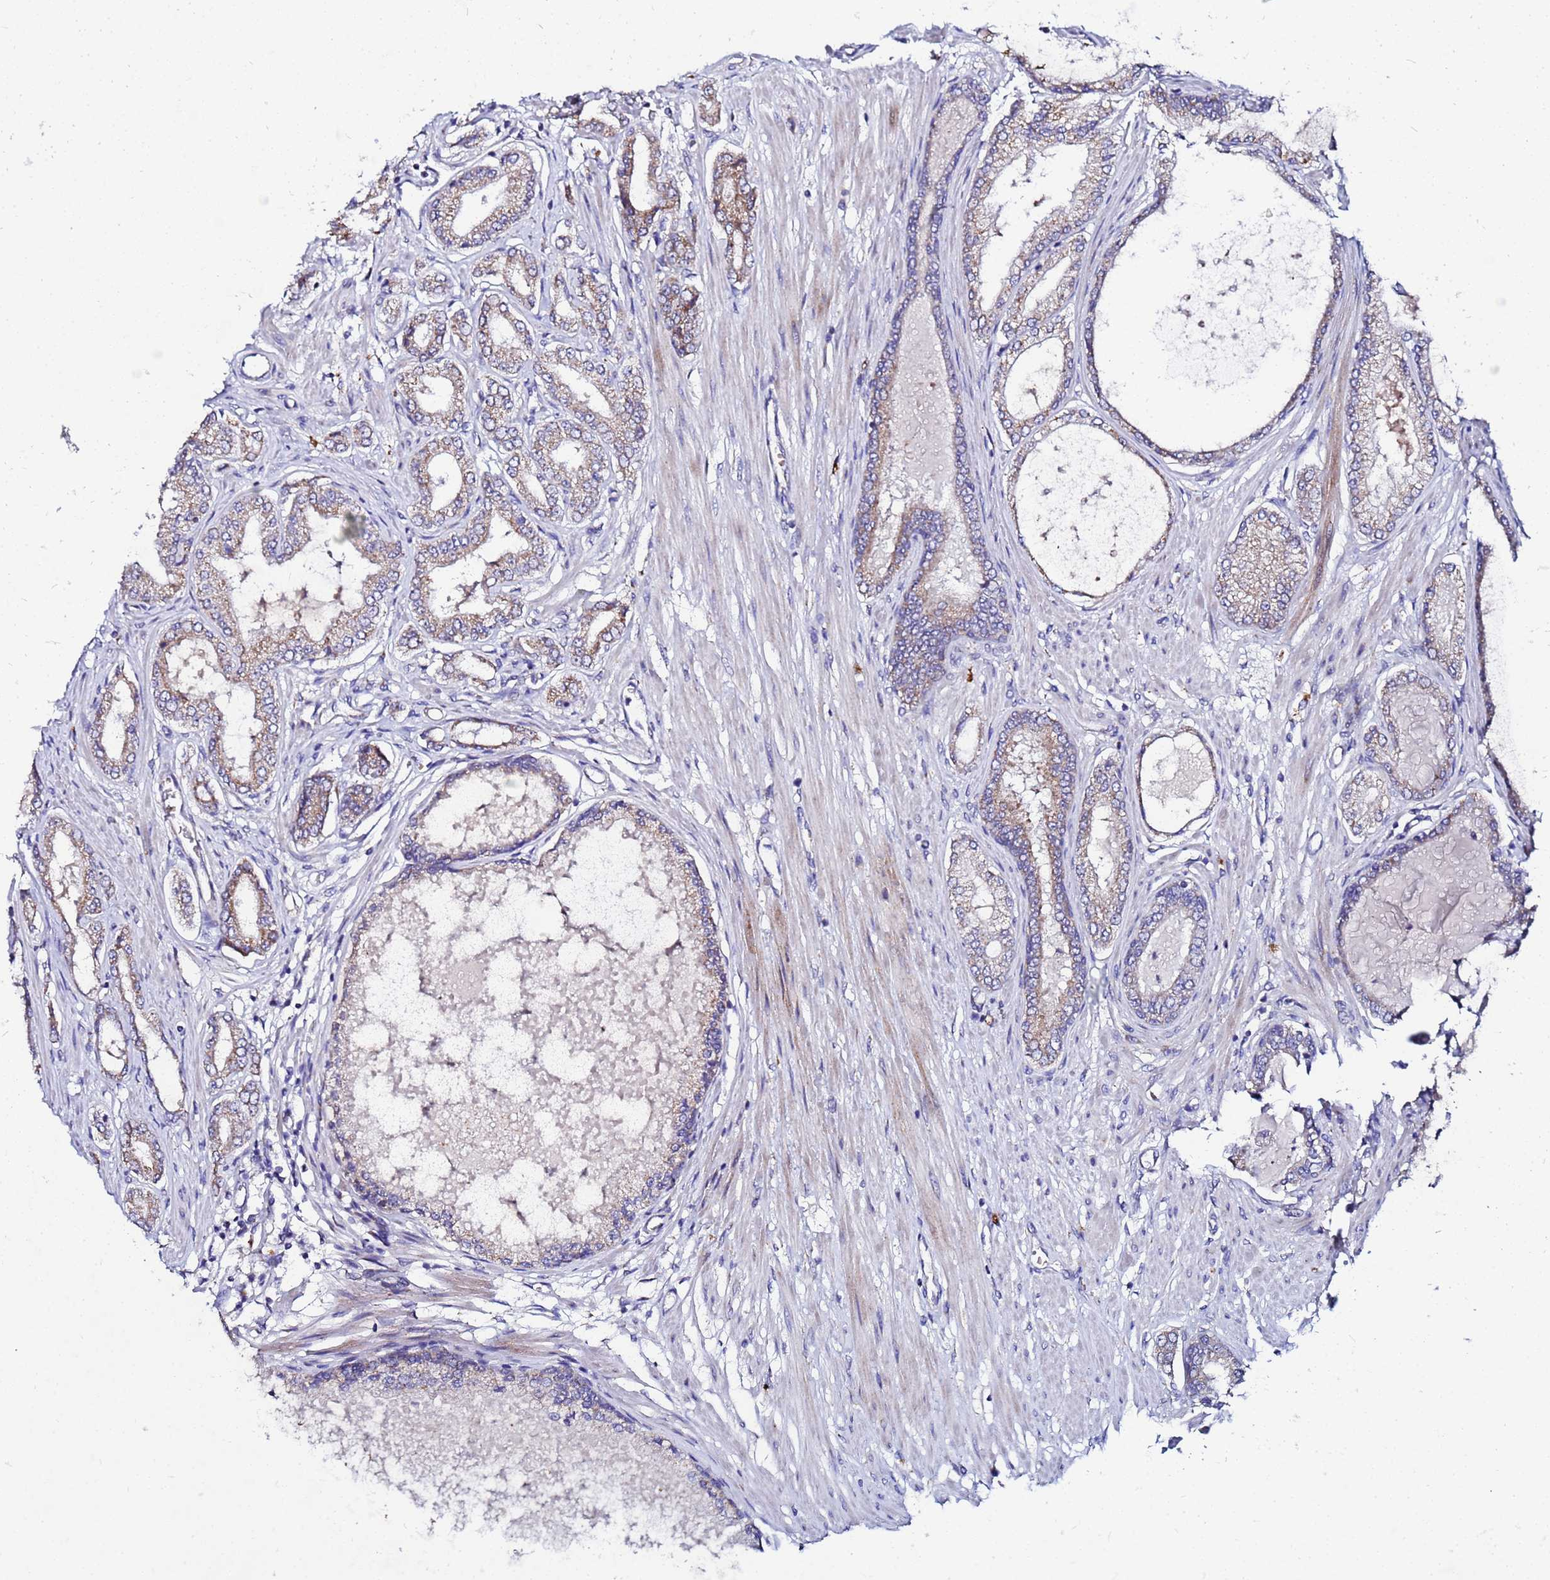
{"staining": {"intensity": "moderate", "quantity": ">75%", "location": "cytoplasmic/membranous"}, "tissue": "prostate cancer", "cell_type": "Tumor cells", "image_type": "cancer", "snomed": [{"axis": "morphology", "description": "Adenocarcinoma, Low grade"}, {"axis": "topography", "description": "Prostate"}], "caption": "This photomicrograph shows immunohistochemistry staining of prostate cancer (adenocarcinoma (low-grade)), with medium moderate cytoplasmic/membranous positivity in approximately >75% of tumor cells.", "gene": "FAHD2A", "patient": {"sex": "male", "age": 63}}